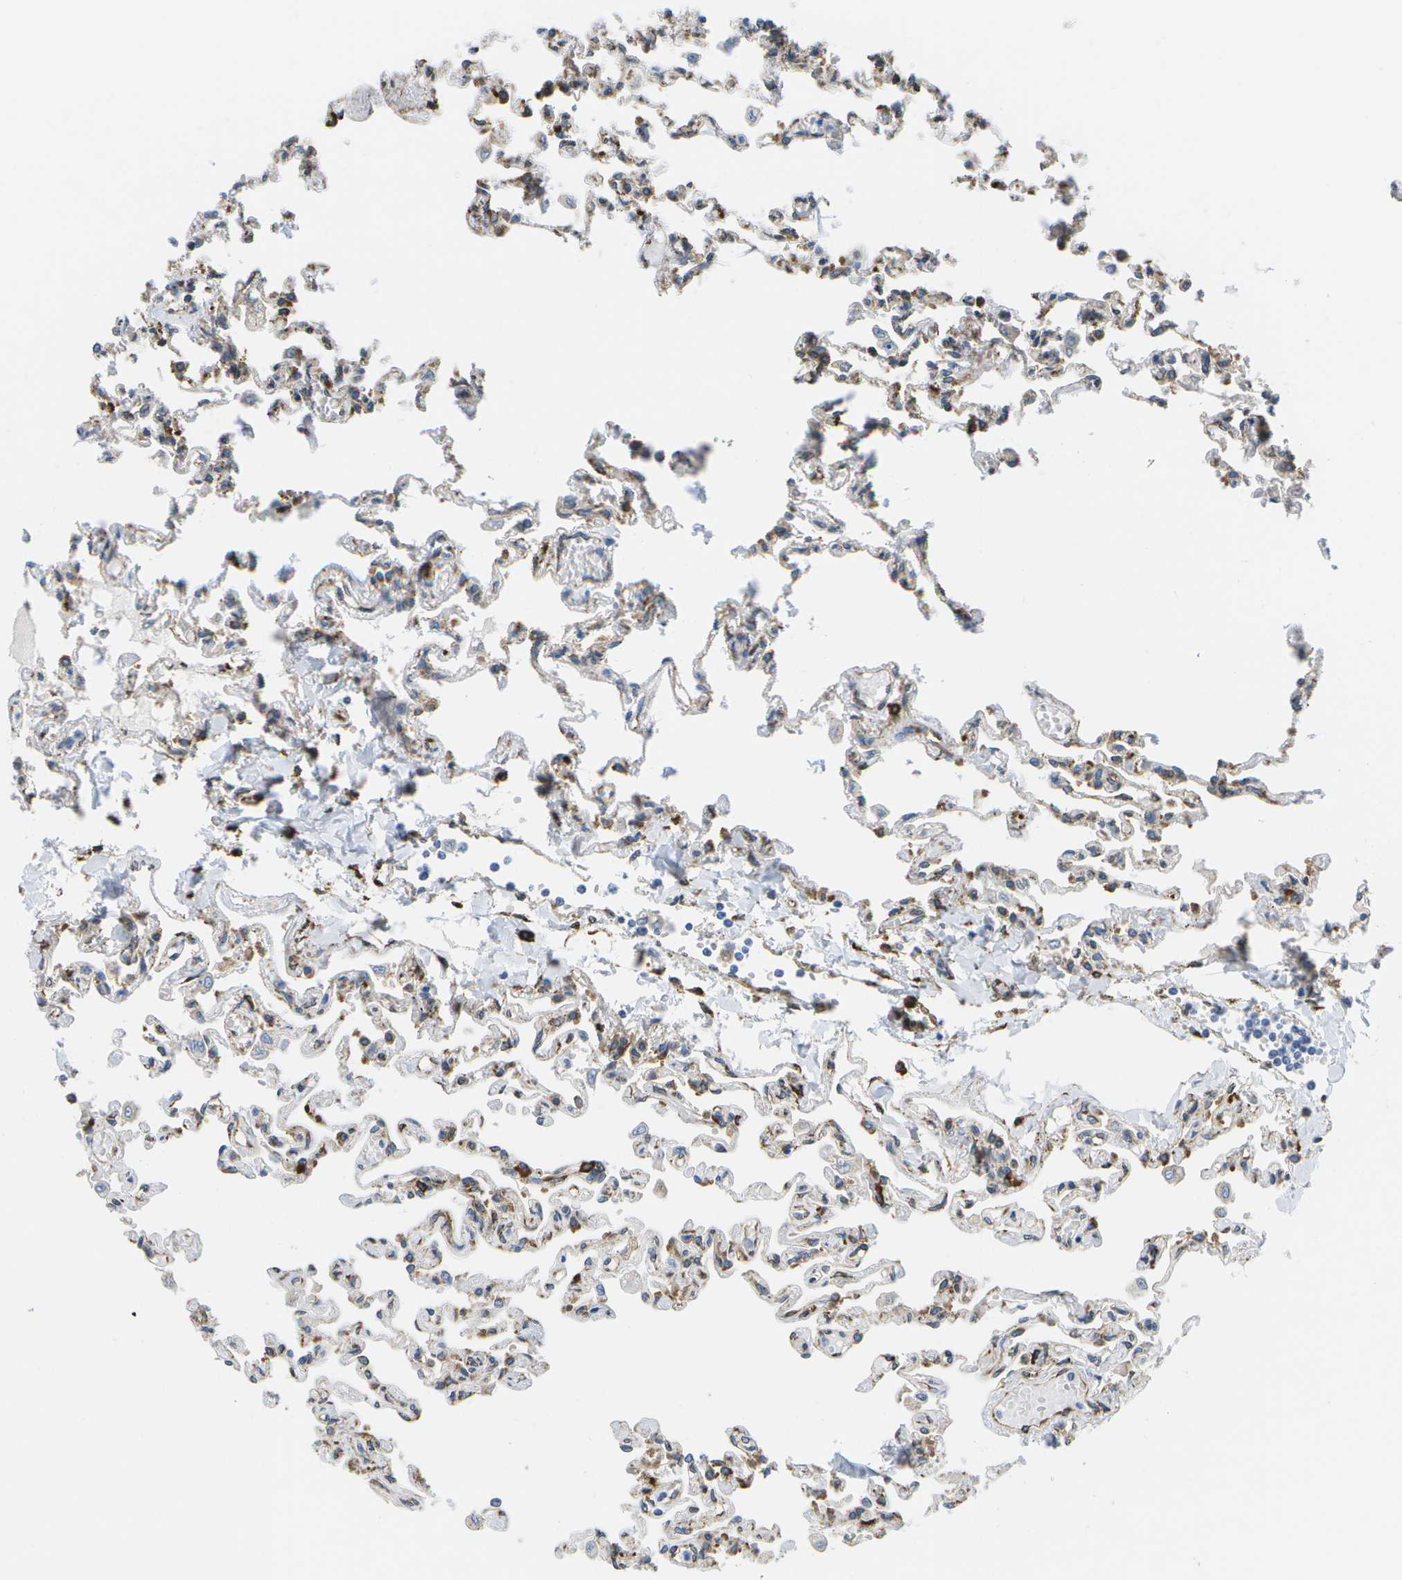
{"staining": {"intensity": "moderate", "quantity": "25%-75%", "location": "cytoplasmic/membranous"}, "tissue": "lung", "cell_type": "Alveolar cells", "image_type": "normal", "snomed": [{"axis": "morphology", "description": "Normal tissue, NOS"}, {"axis": "topography", "description": "Lung"}], "caption": "Moderate cytoplasmic/membranous expression is seen in about 25%-75% of alveolar cells in benign lung. Nuclei are stained in blue.", "gene": "ZDHHC17", "patient": {"sex": "male", "age": 21}}